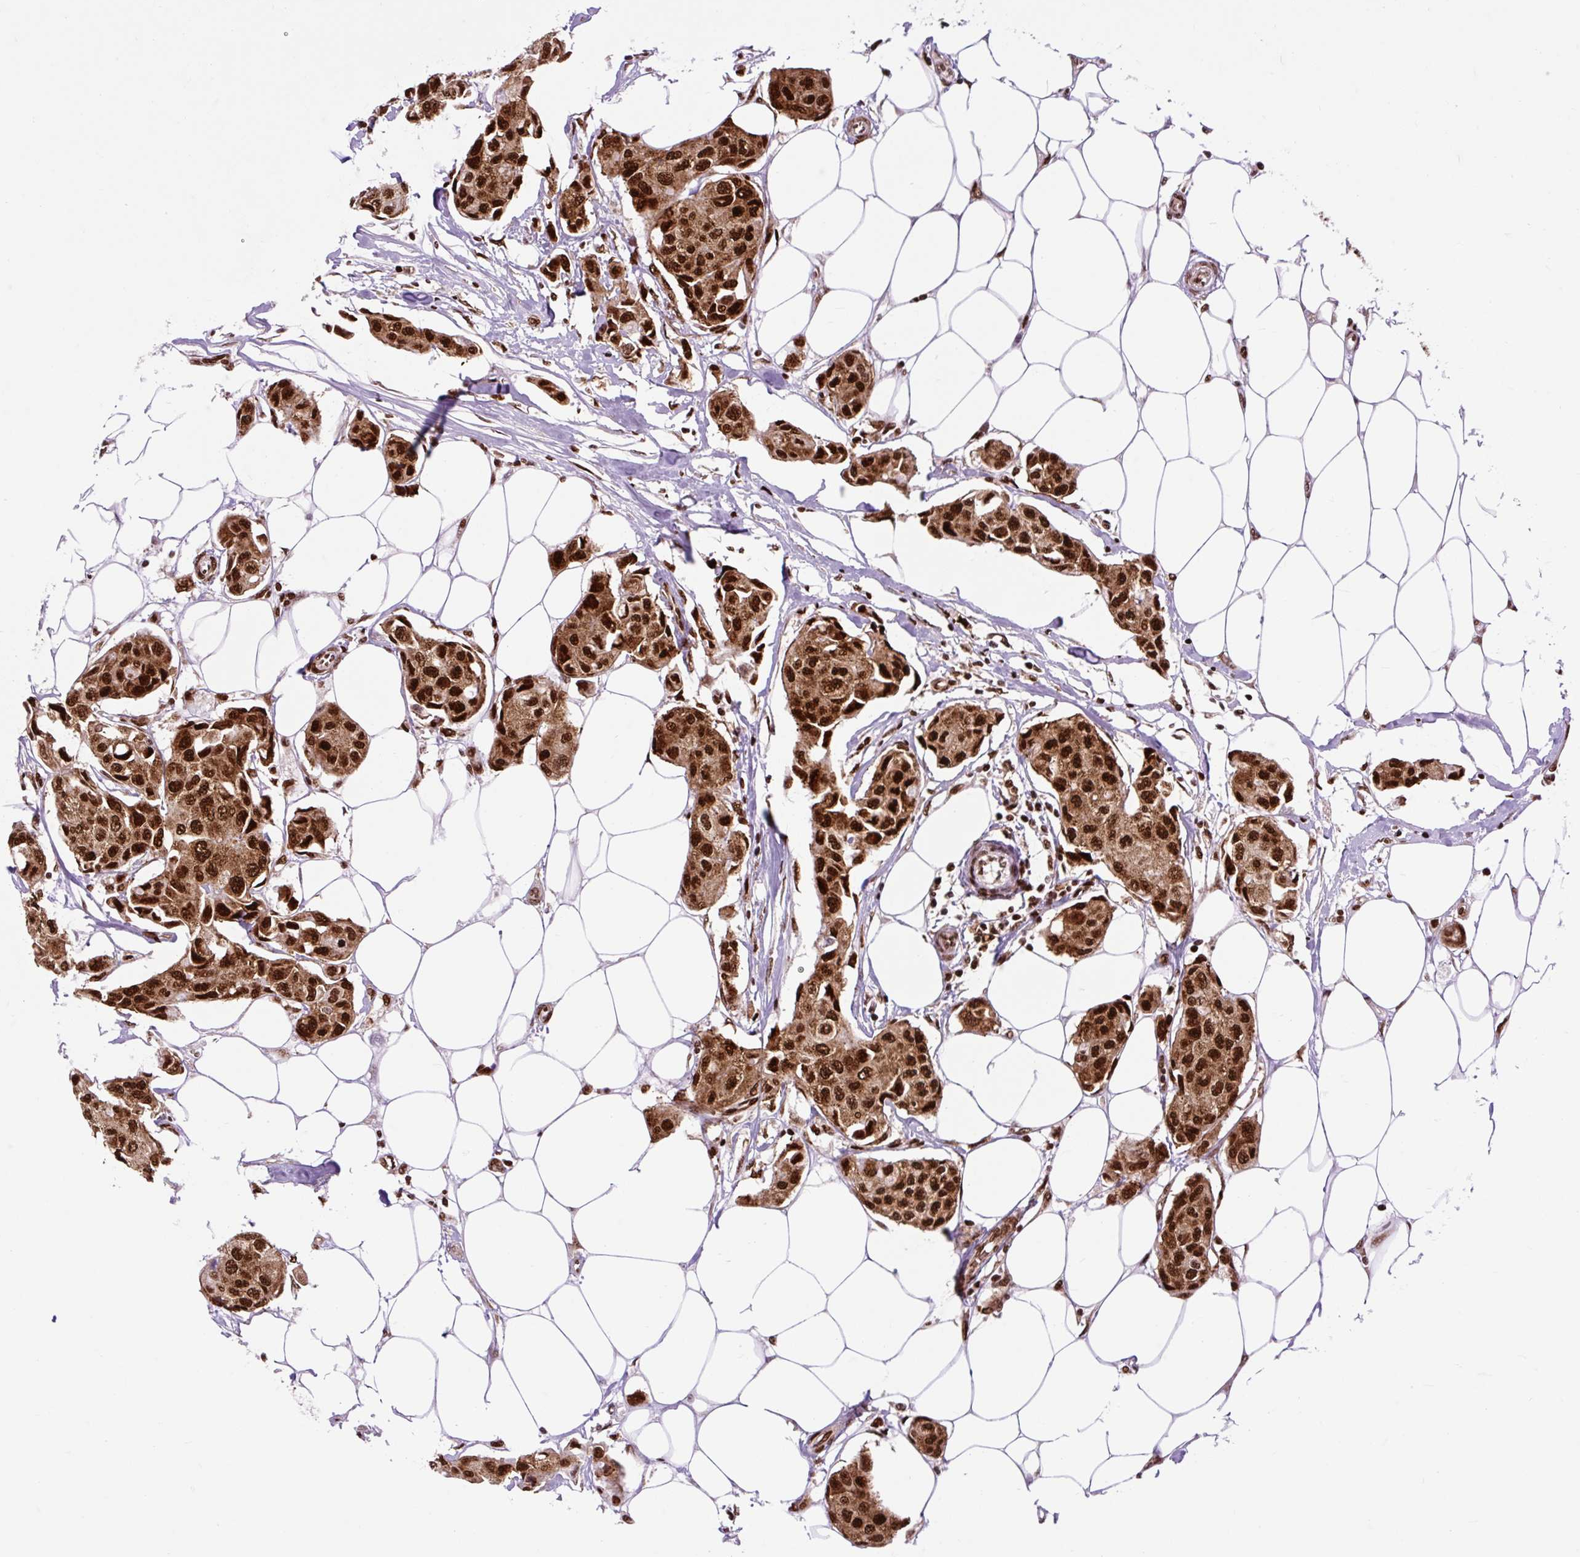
{"staining": {"intensity": "strong", "quantity": ">75%", "location": "nuclear"}, "tissue": "breast cancer", "cell_type": "Tumor cells", "image_type": "cancer", "snomed": [{"axis": "morphology", "description": "Duct carcinoma"}, {"axis": "topography", "description": "Breast"}, {"axis": "topography", "description": "Lymph node"}], "caption": "The histopathology image demonstrates a brown stain indicating the presence of a protein in the nuclear of tumor cells in breast cancer (intraductal carcinoma). The protein is shown in brown color, while the nuclei are stained blue.", "gene": "FUS", "patient": {"sex": "female", "age": 80}}